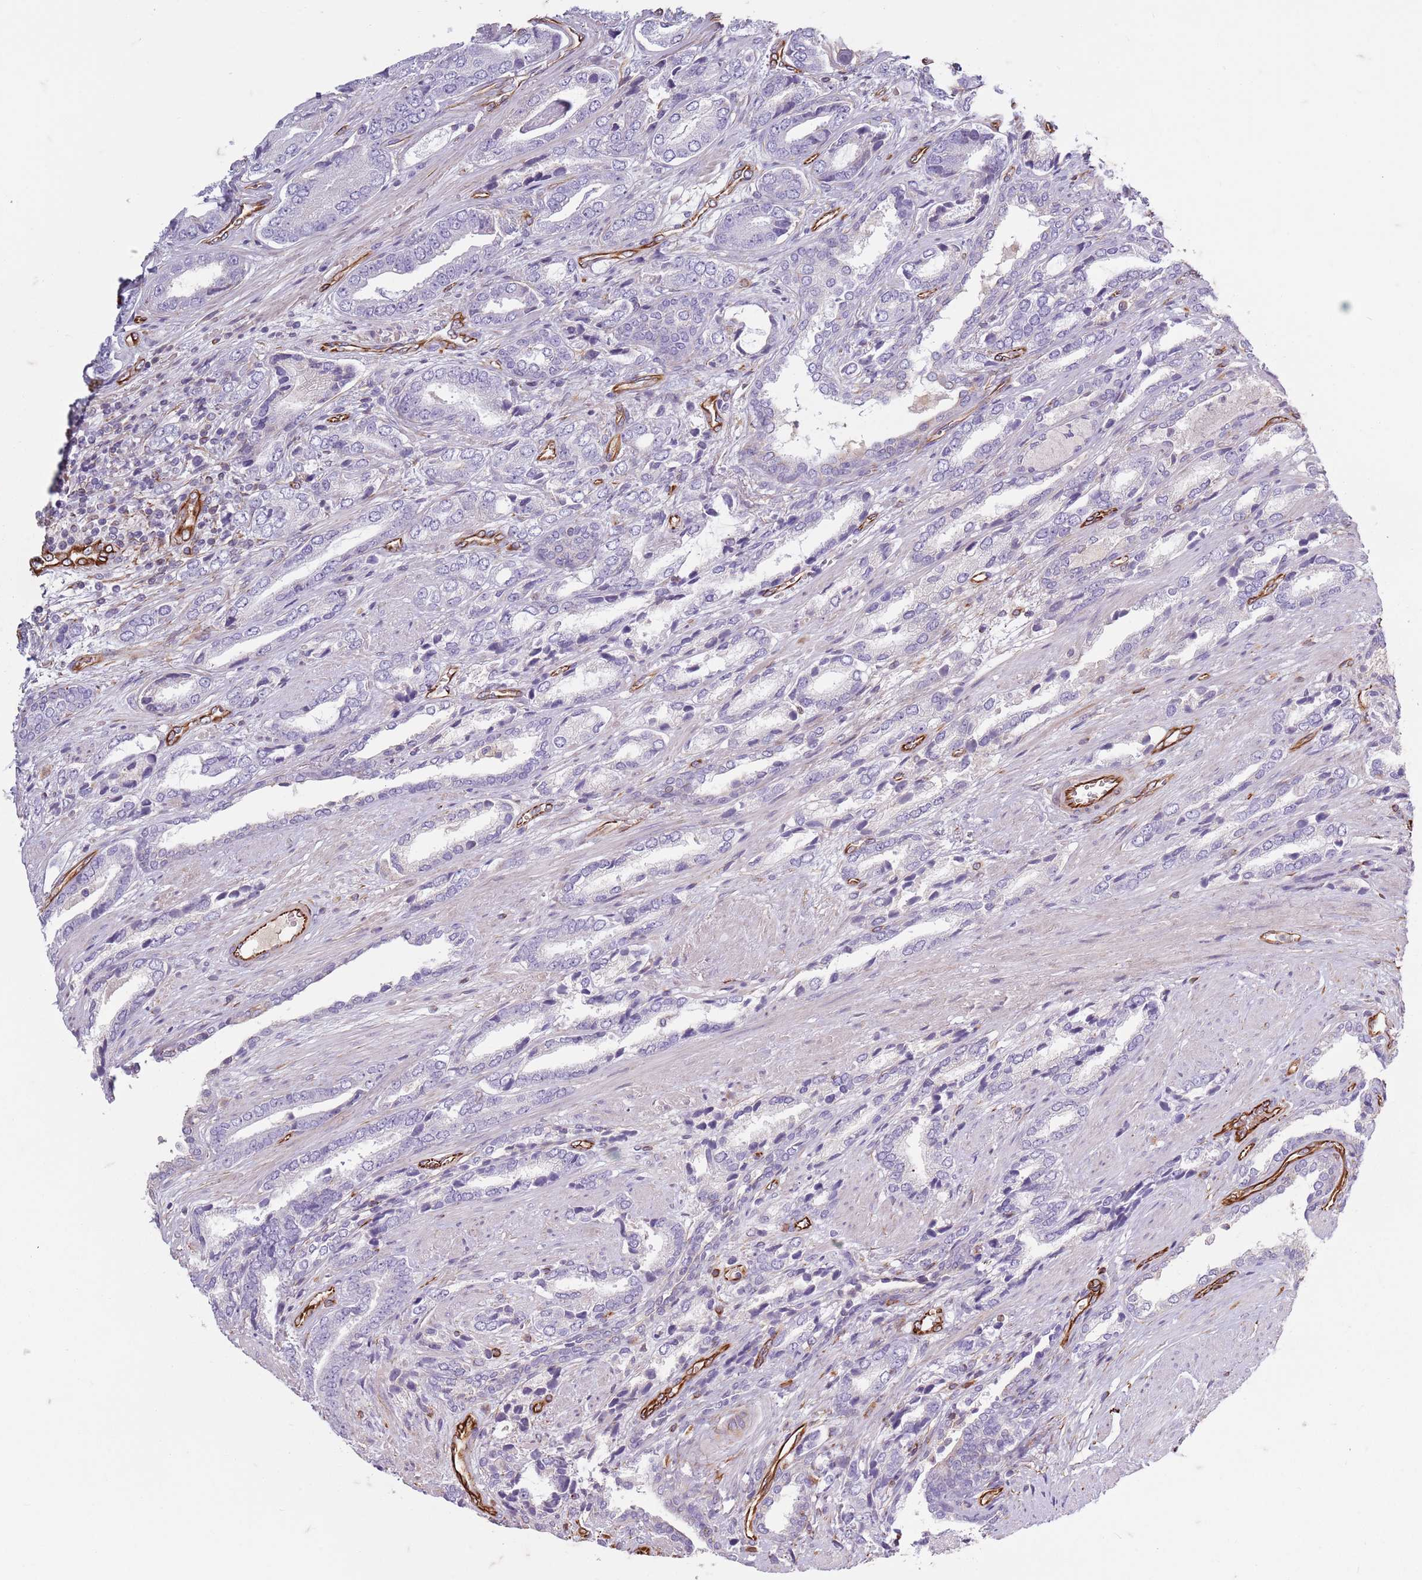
{"staining": {"intensity": "negative", "quantity": "none", "location": "none"}, "tissue": "prostate cancer", "cell_type": "Tumor cells", "image_type": "cancer", "snomed": [{"axis": "morphology", "description": "Adenocarcinoma, NOS"}, {"axis": "topography", "description": "Prostate and seminal vesicle, NOS"}], "caption": "Immunohistochemistry micrograph of human prostate cancer stained for a protein (brown), which displays no staining in tumor cells.", "gene": "TAS2R38", "patient": {"sex": "male", "age": 76}}